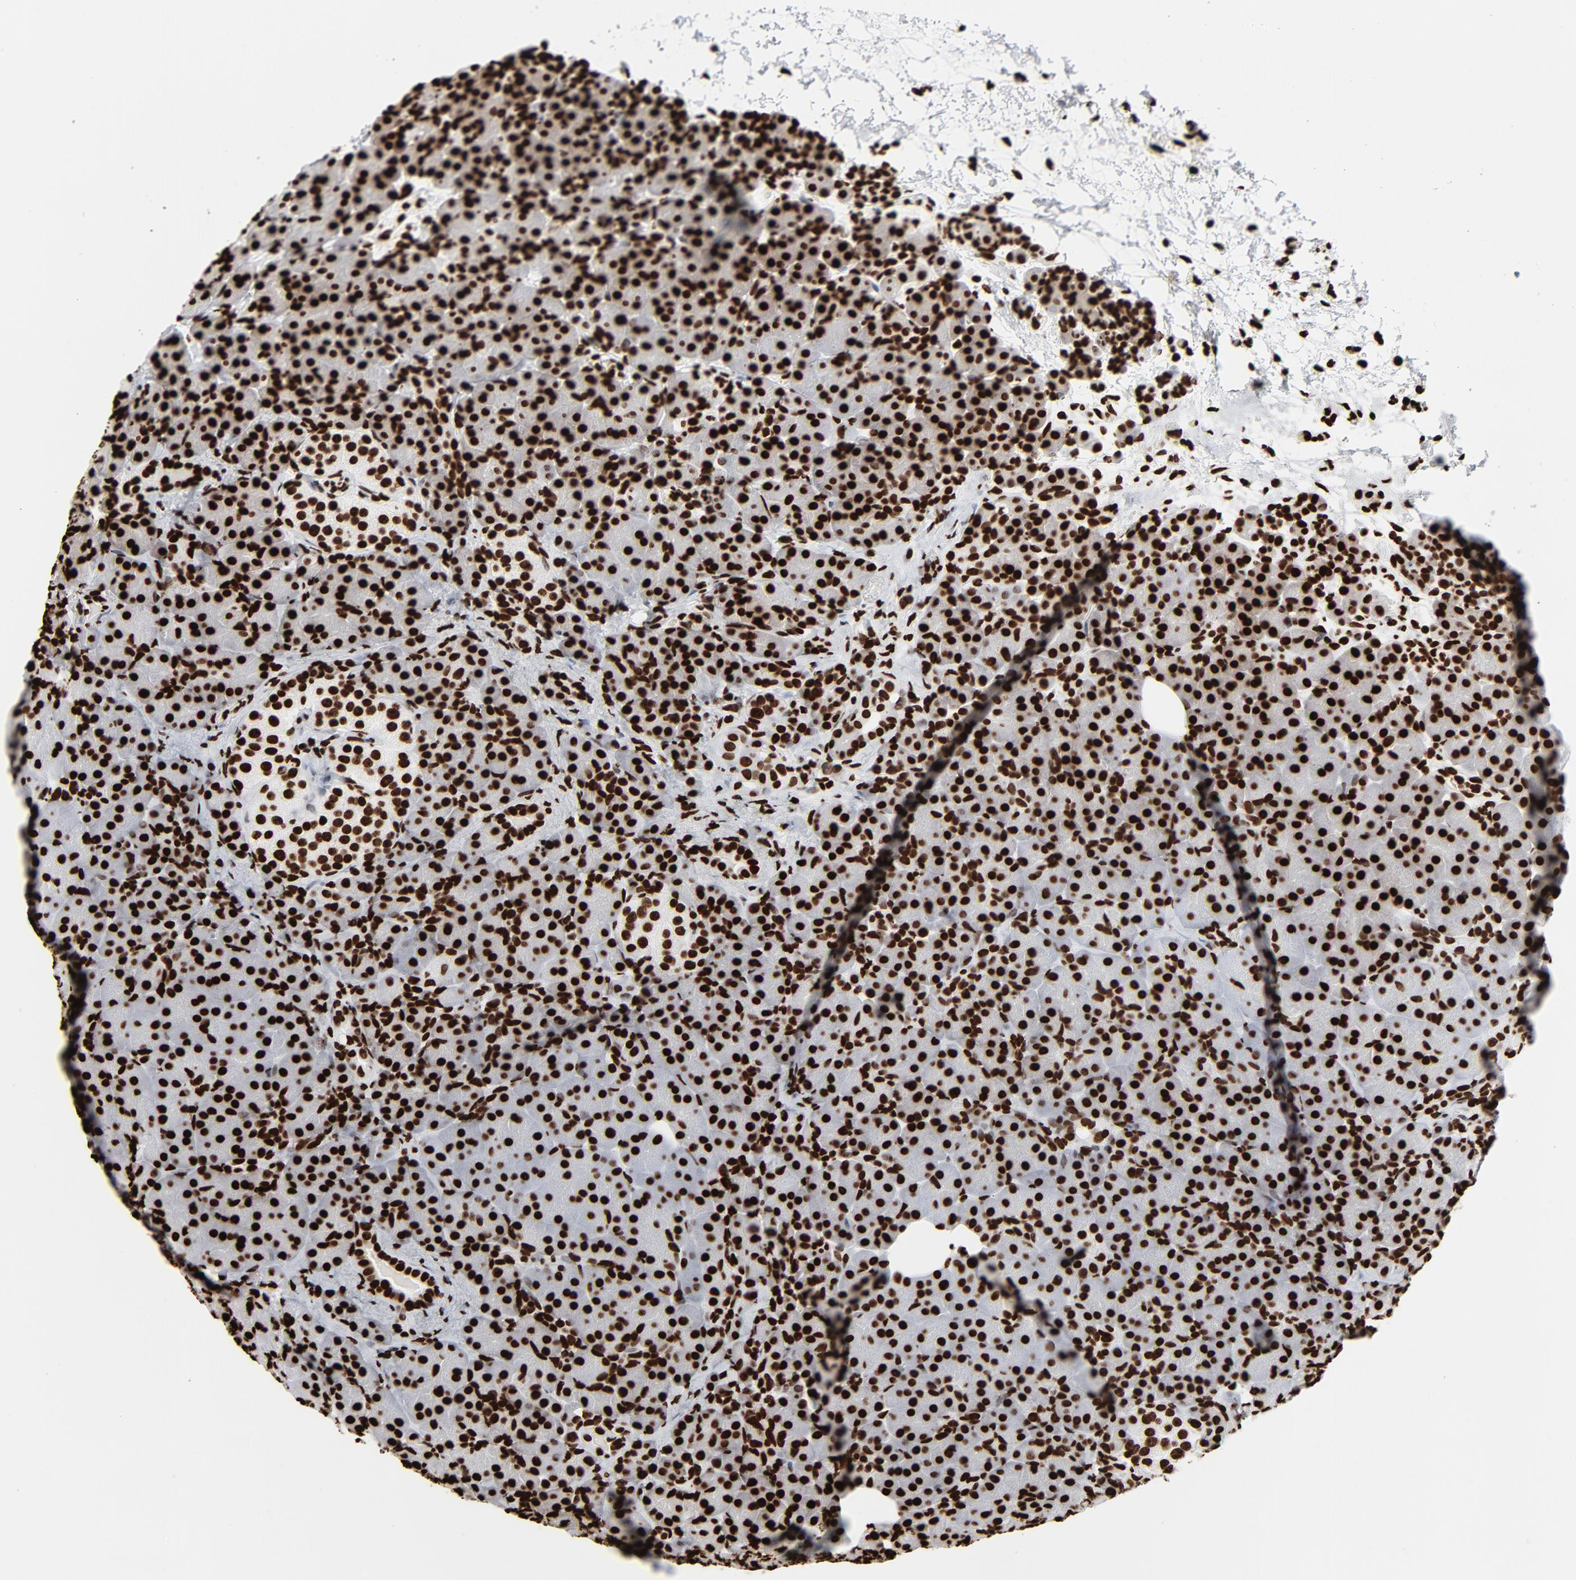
{"staining": {"intensity": "strong", "quantity": ">75%", "location": "nuclear"}, "tissue": "pancreas", "cell_type": "Exocrine glandular cells", "image_type": "normal", "snomed": [{"axis": "morphology", "description": "Normal tissue, NOS"}, {"axis": "topography", "description": "Pancreas"}], "caption": "IHC (DAB (3,3'-diaminobenzidine)) staining of normal human pancreas reveals strong nuclear protein expression in approximately >75% of exocrine glandular cells. The staining was performed using DAB (3,3'-diaminobenzidine) to visualize the protein expression in brown, while the nuclei were stained in blue with hematoxylin (Magnification: 20x).", "gene": "H3", "patient": {"sex": "male", "age": 66}}